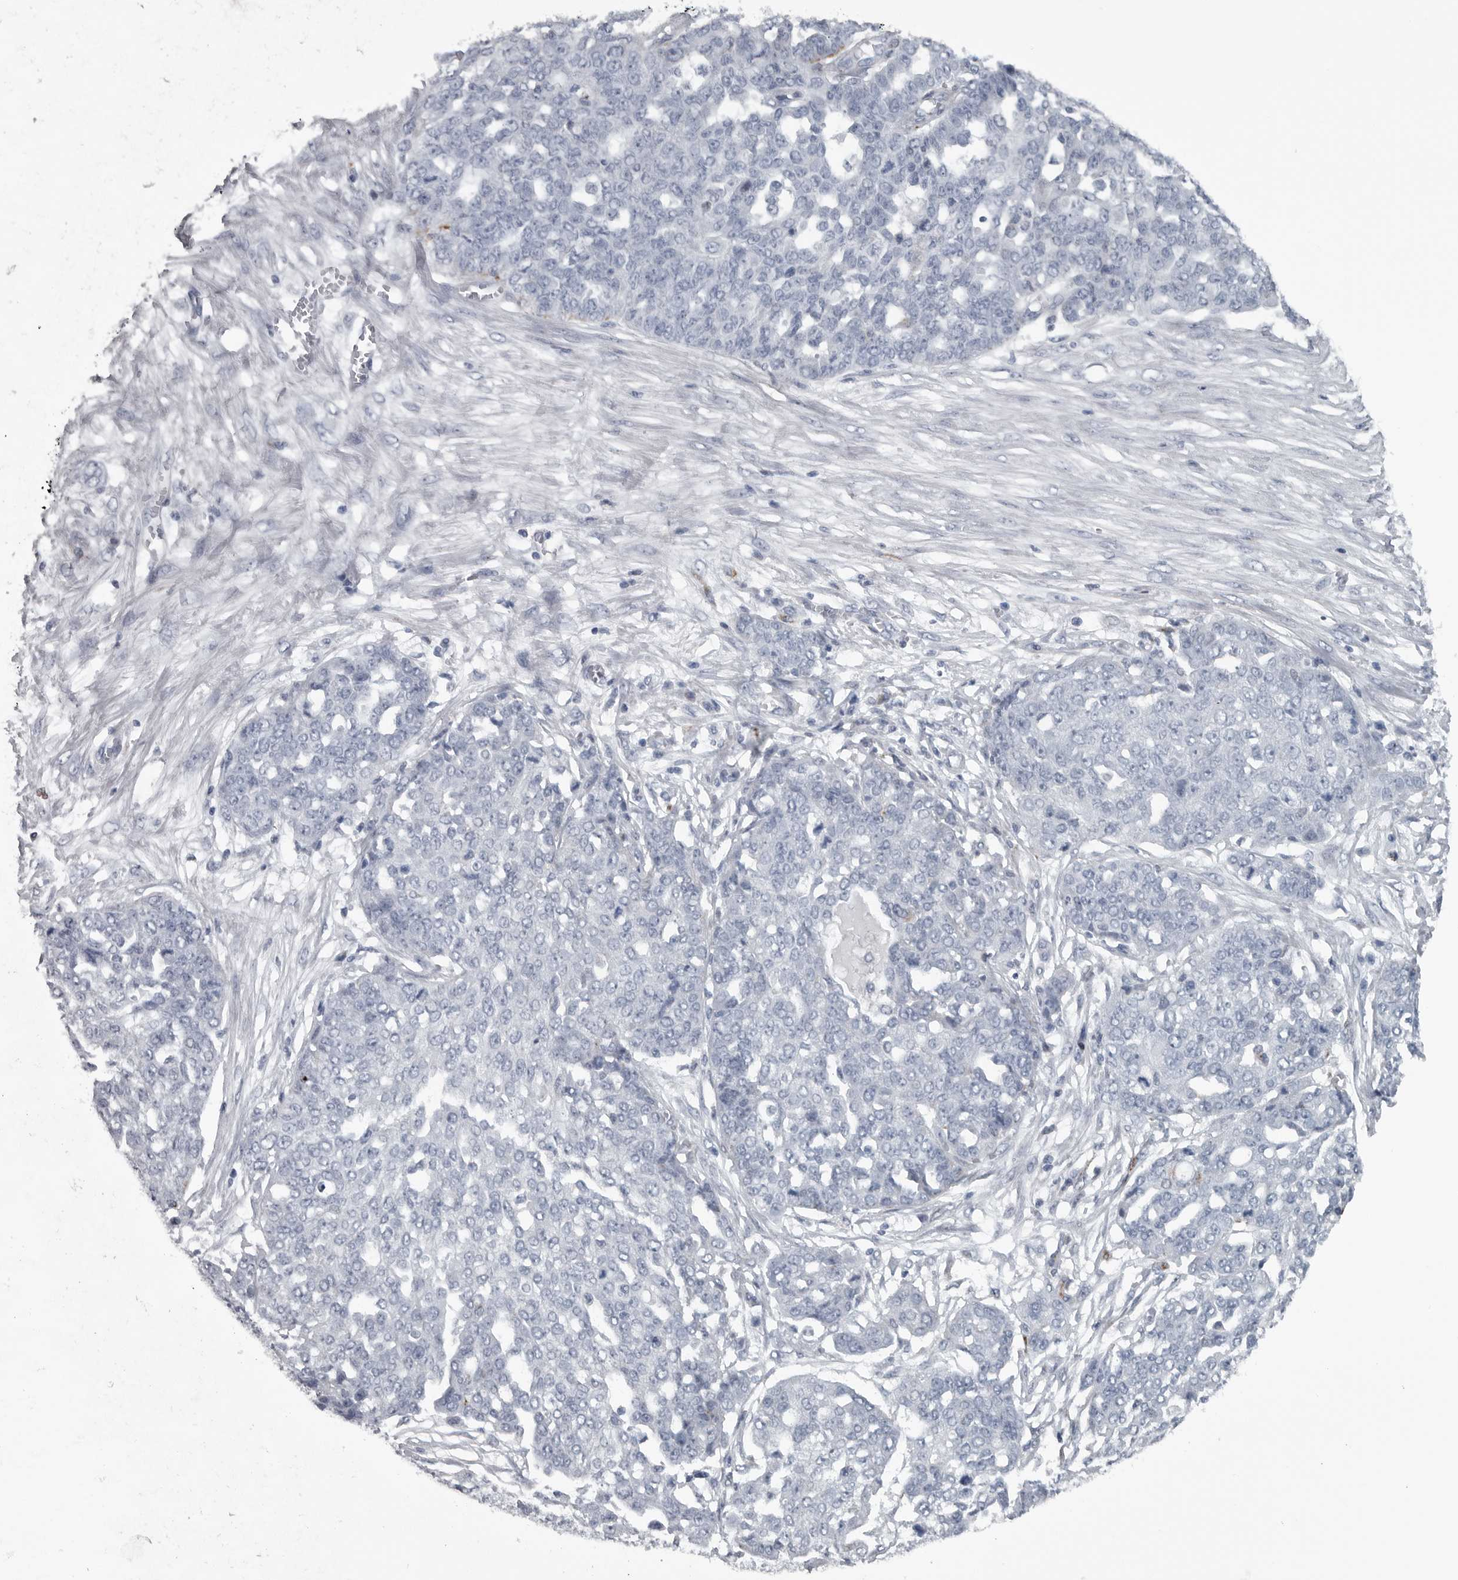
{"staining": {"intensity": "negative", "quantity": "none", "location": "none"}, "tissue": "ovarian cancer", "cell_type": "Tumor cells", "image_type": "cancer", "snomed": [{"axis": "morphology", "description": "Cystadenocarcinoma, serous, NOS"}, {"axis": "topography", "description": "Soft tissue"}, {"axis": "topography", "description": "Ovary"}], "caption": "This is an immunohistochemistry image of human ovarian serous cystadenocarcinoma. There is no staining in tumor cells.", "gene": "LYSMD1", "patient": {"sex": "female", "age": 57}}